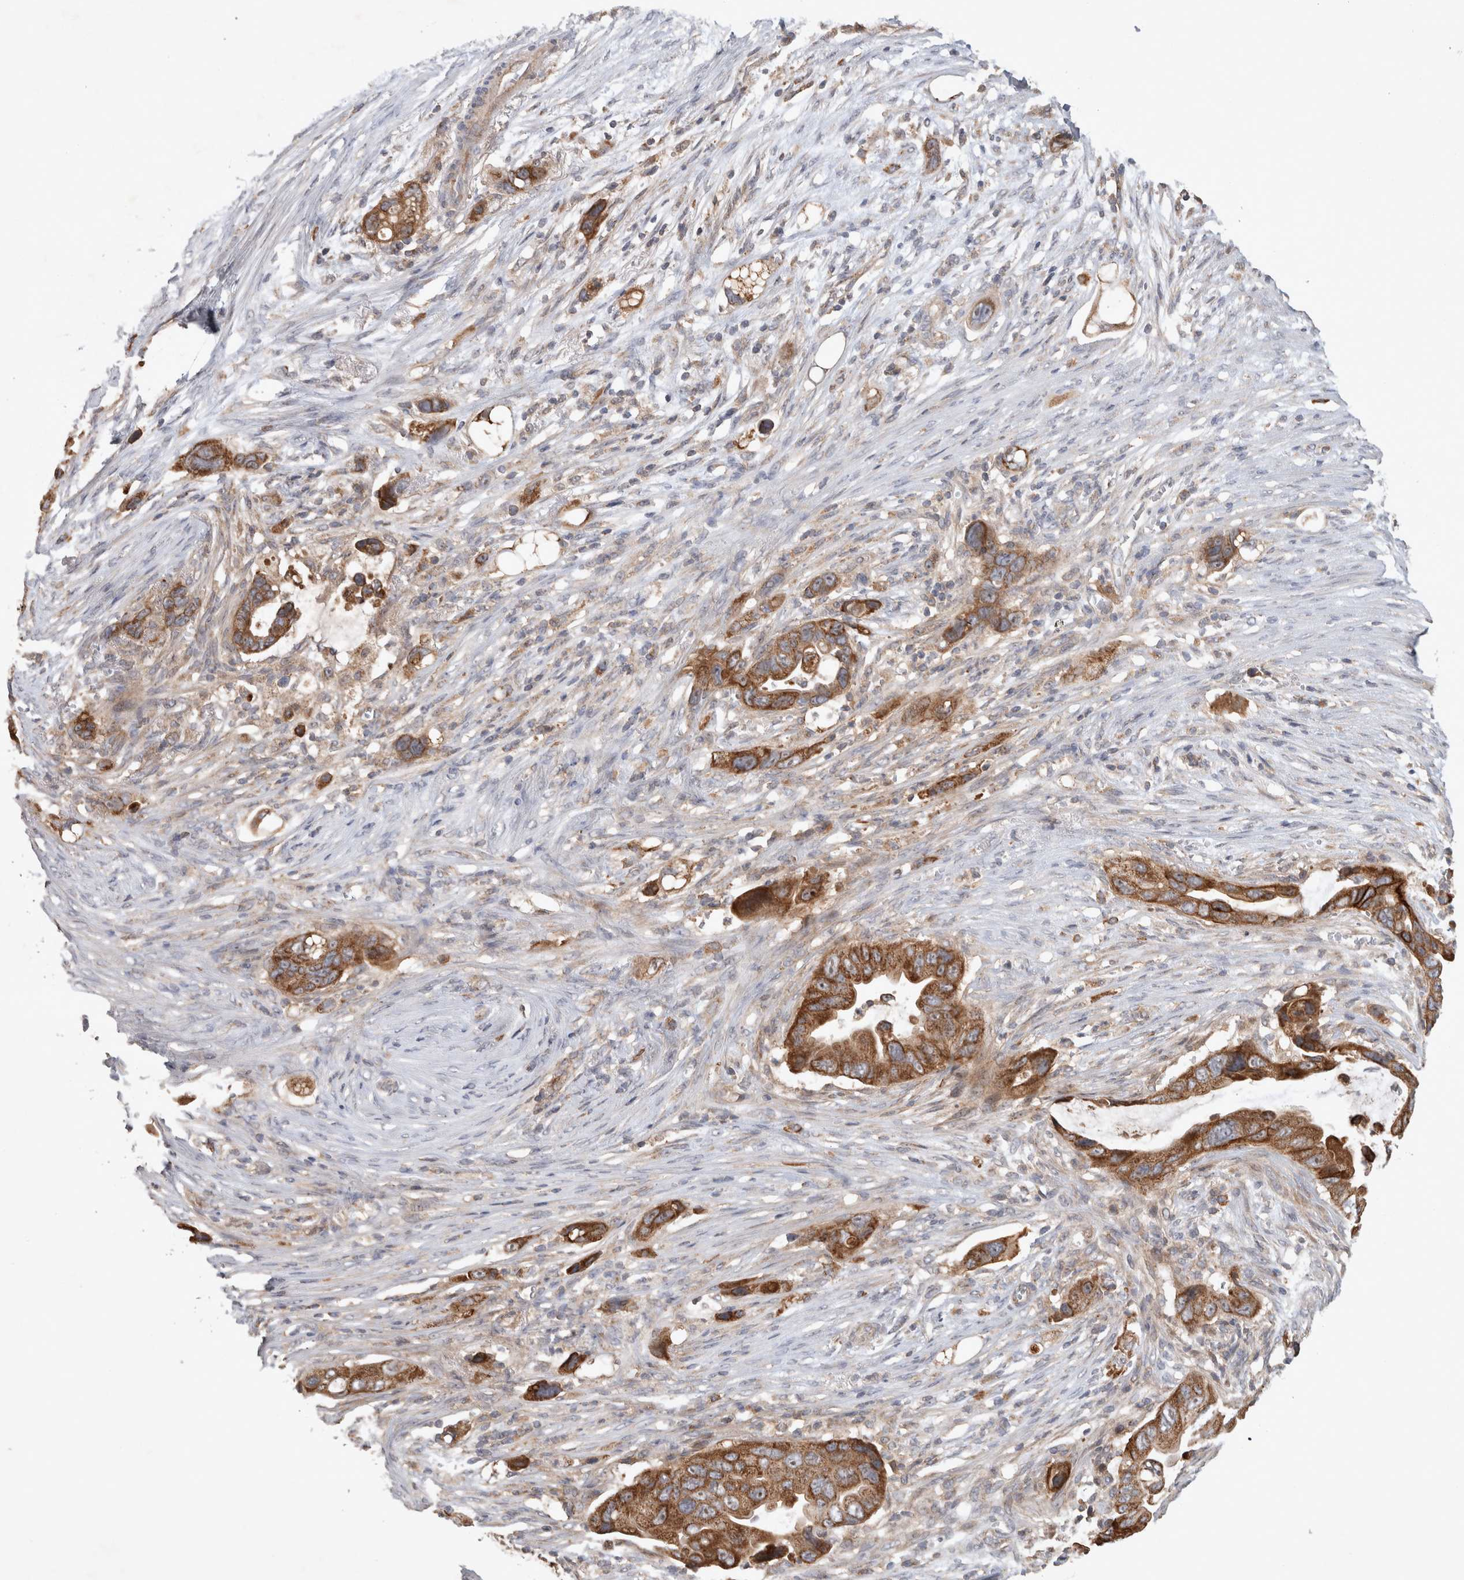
{"staining": {"intensity": "strong", "quantity": "25%-75%", "location": "cytoplasmic/membranous"}, "tissue": "pancreatic cancer", "cell_type": "Tumor cells", "image_type": "cancer", "snomed": [{"axis": "morphology", "description": "Adenocarcinoma, NOS"}, {"axis": "topography", "description": "Pancreas"}], "caption": "Immunohistochemistry (IHC) of human pancreatic adenocarcinoma exhibits high levels of strong cytoplasmic/membranous staining in approximately 25%-75% of tumor cells.", "gene": "SERAC1", "patient": {"sex": "female", "age": 72}}